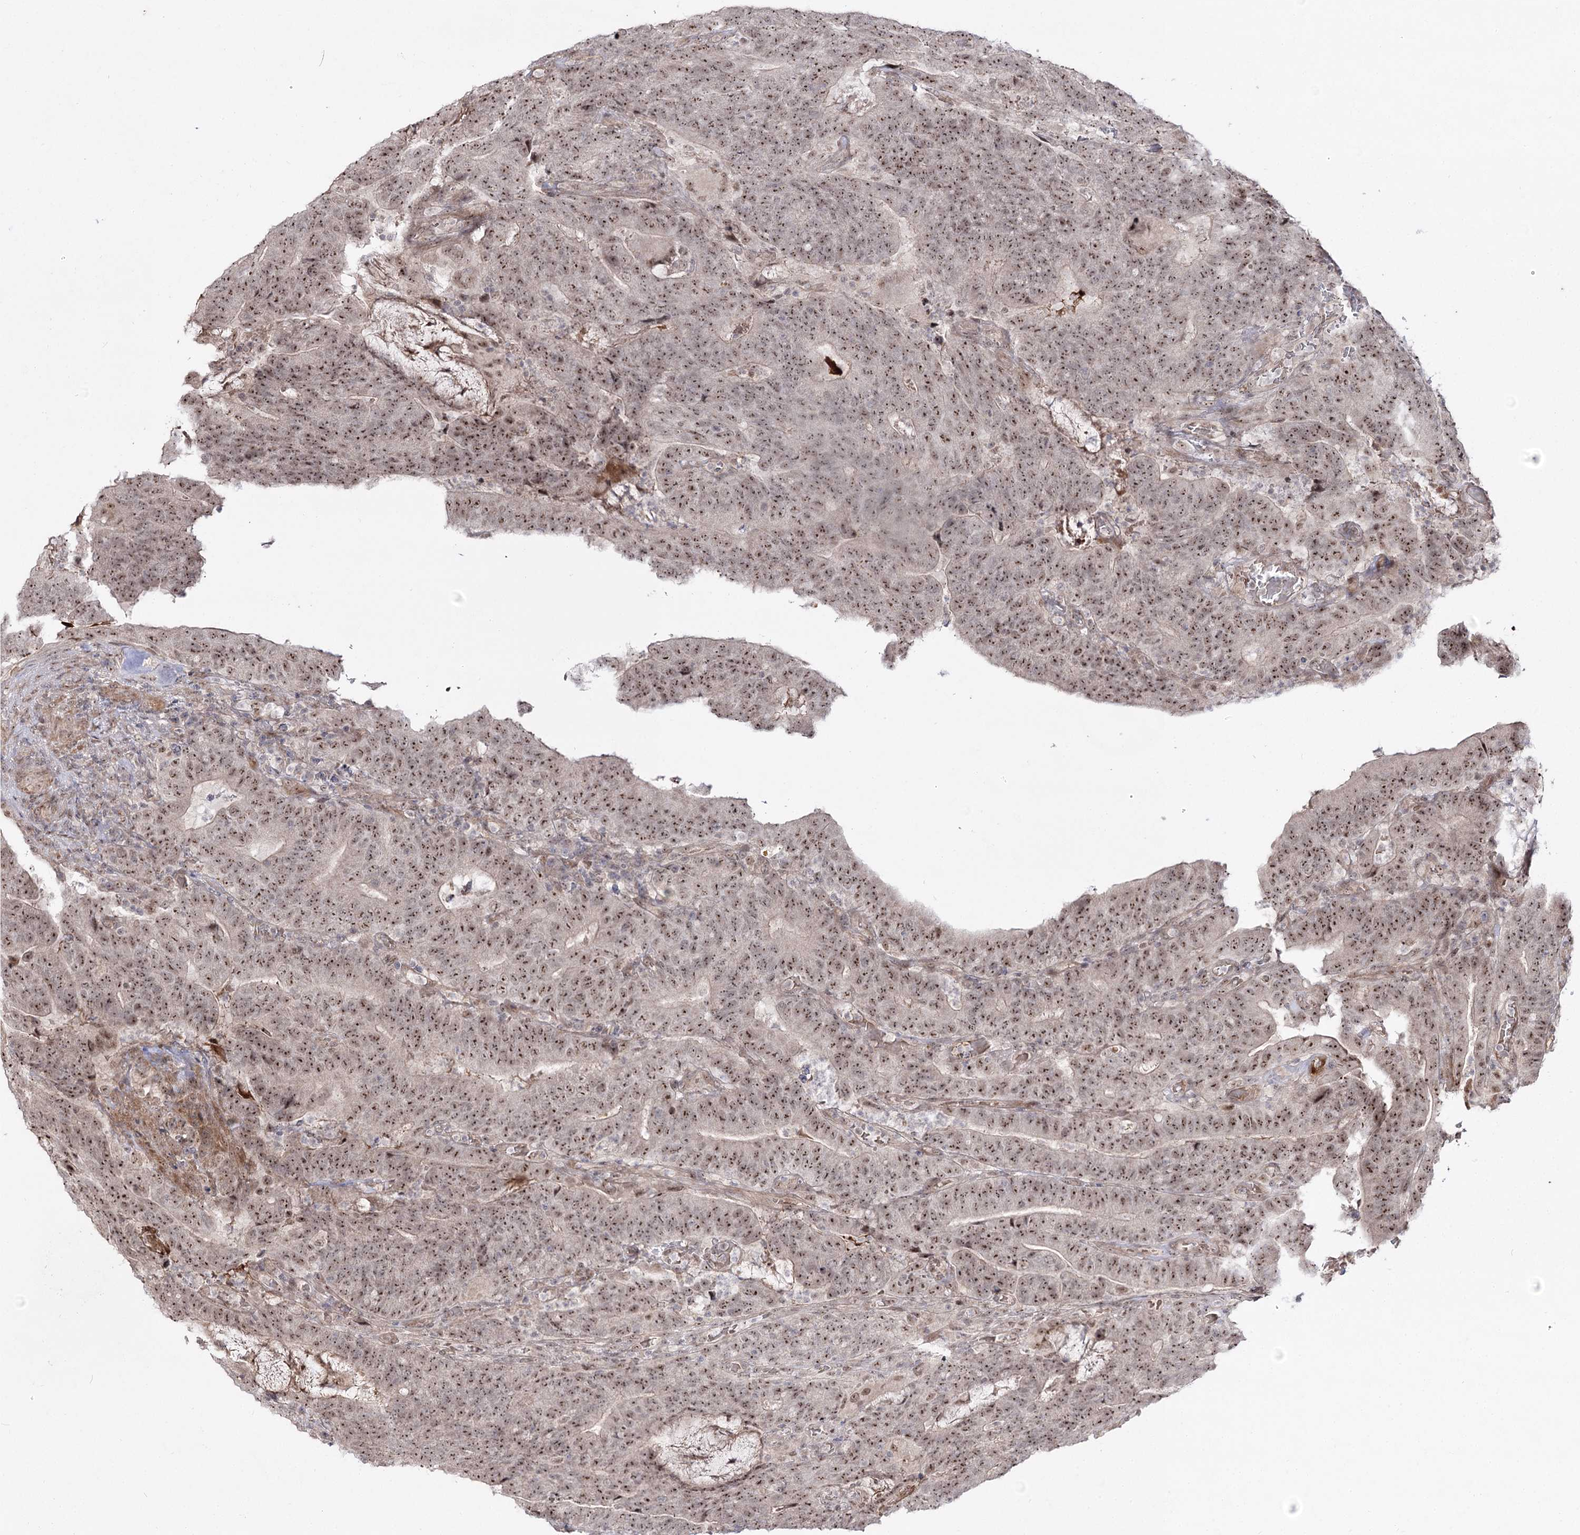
{"staining": {"intensity": "moderate", "quantity": ">75%", "location": "nuclear"}, "tissue": "colorectal cancer", "cell_type": "Tumor cells", "image_type": "cancer", "snomed": [{"axis": "morphology", "description": "Normal tissue, NOS"}, {"axis": "morphology", "description": "Adenocarcinoma, NOS"}, {"axis": "topography", "description": "Colon"}], "caption": "This histopathology image displays IHC staining of human colorectal cancer (adenocarcinoma), with medium moderate nuclear positivity in about >75% of tumor cells.", "gene": "RRP9", "patient": {"sex": "female", "age": 75}}